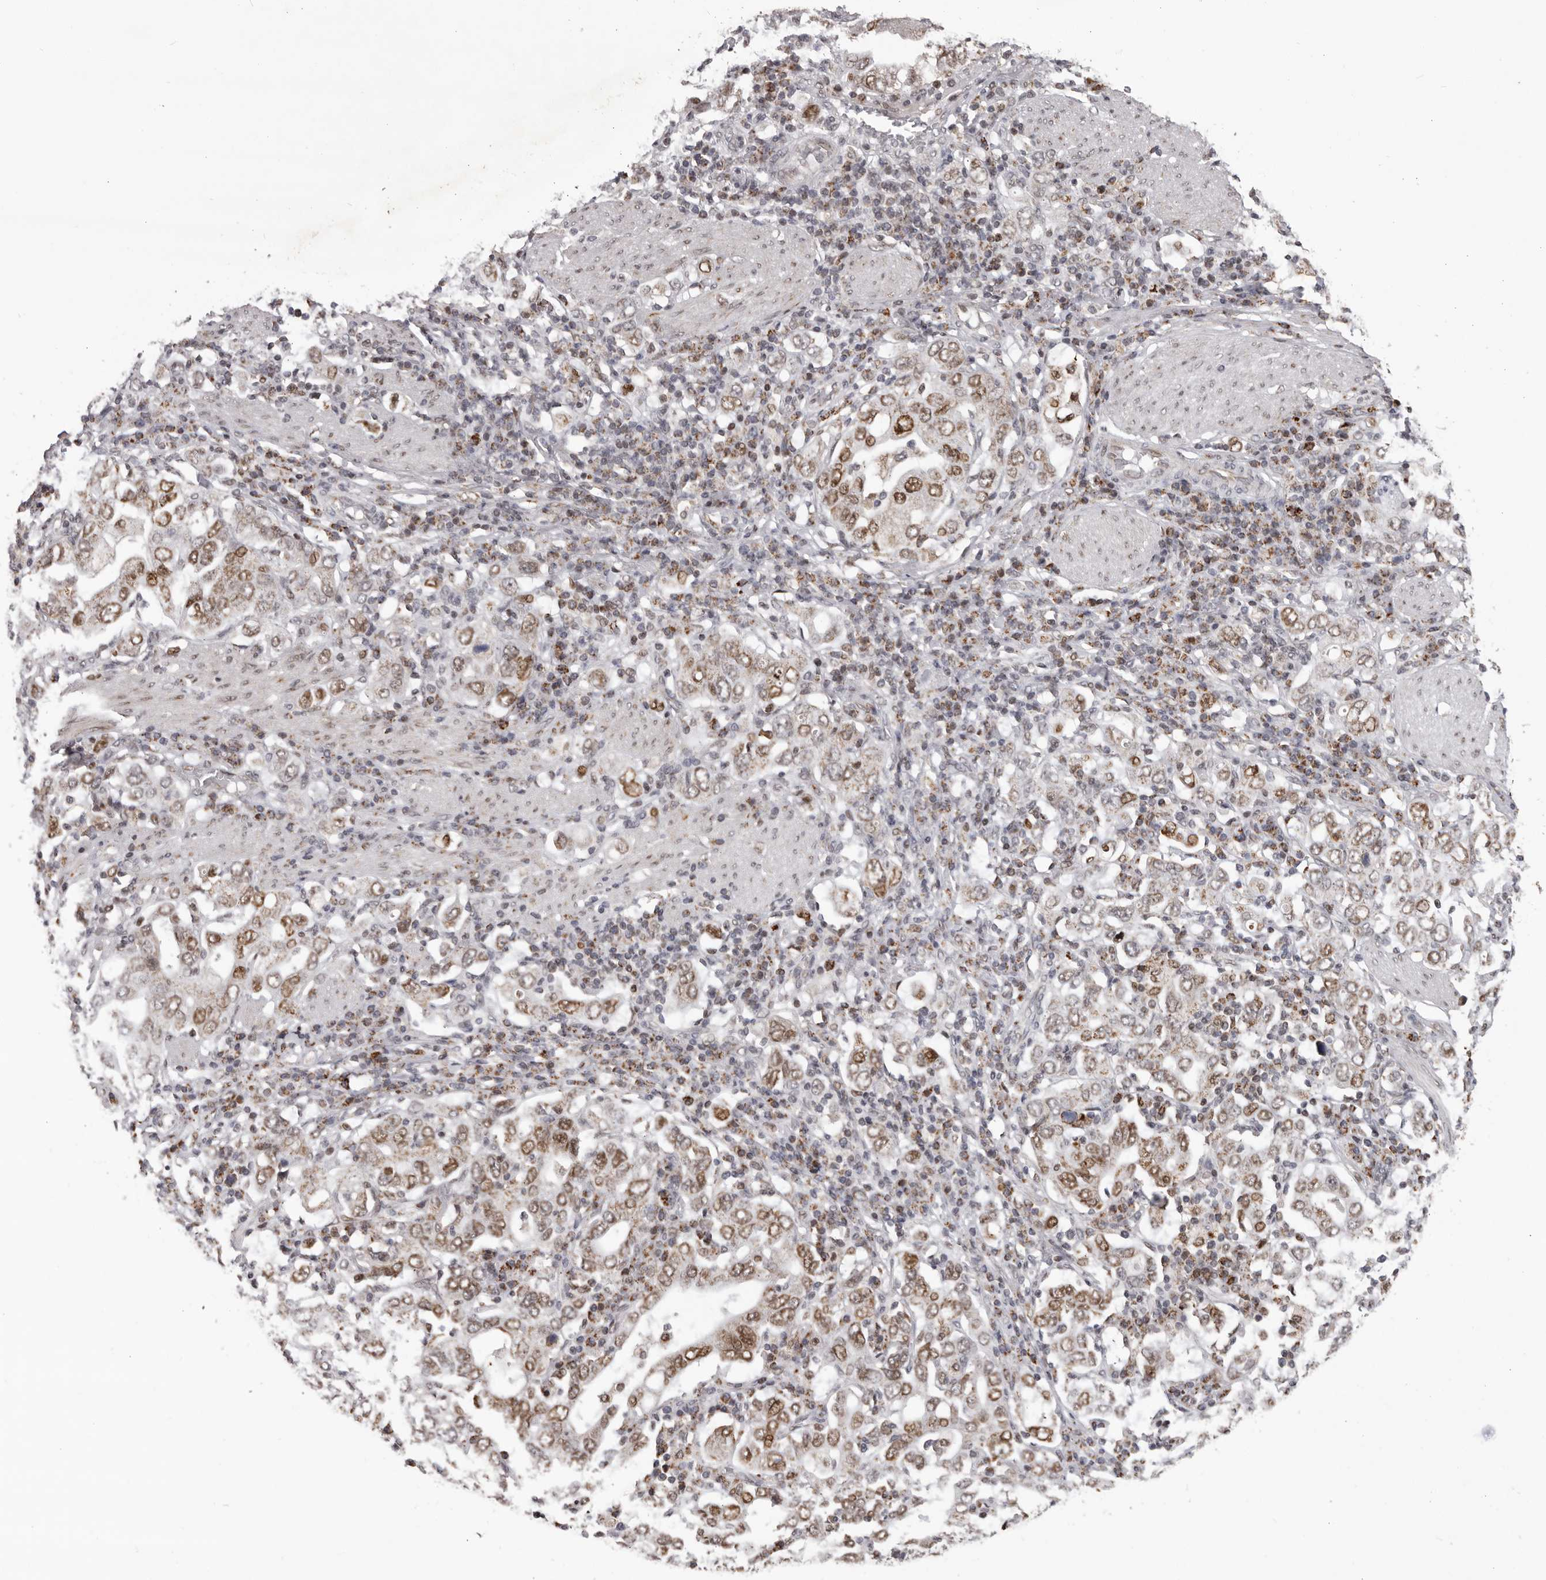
{"staining": {"intensity": "moderate", "quantity": ">75%", "location": "nuclear"}, "tissue": "stomach cancer", "cell_type": "Tumor cells", "image_type": "cancer", "snomed": [{"axis": "morphology", "description": "Adenocarcinoma, NOS"}, {"axis": "topography", "description": "Stomach, upper"}], "caption": "About >75% of tumor cells in human adenocarcinoma (stomach) show moderate nuclear protein staining as visualized by brown immunohistochemical staining.", "gene": "C17orf99", "patient": {"sex": "male", "age": 62}}